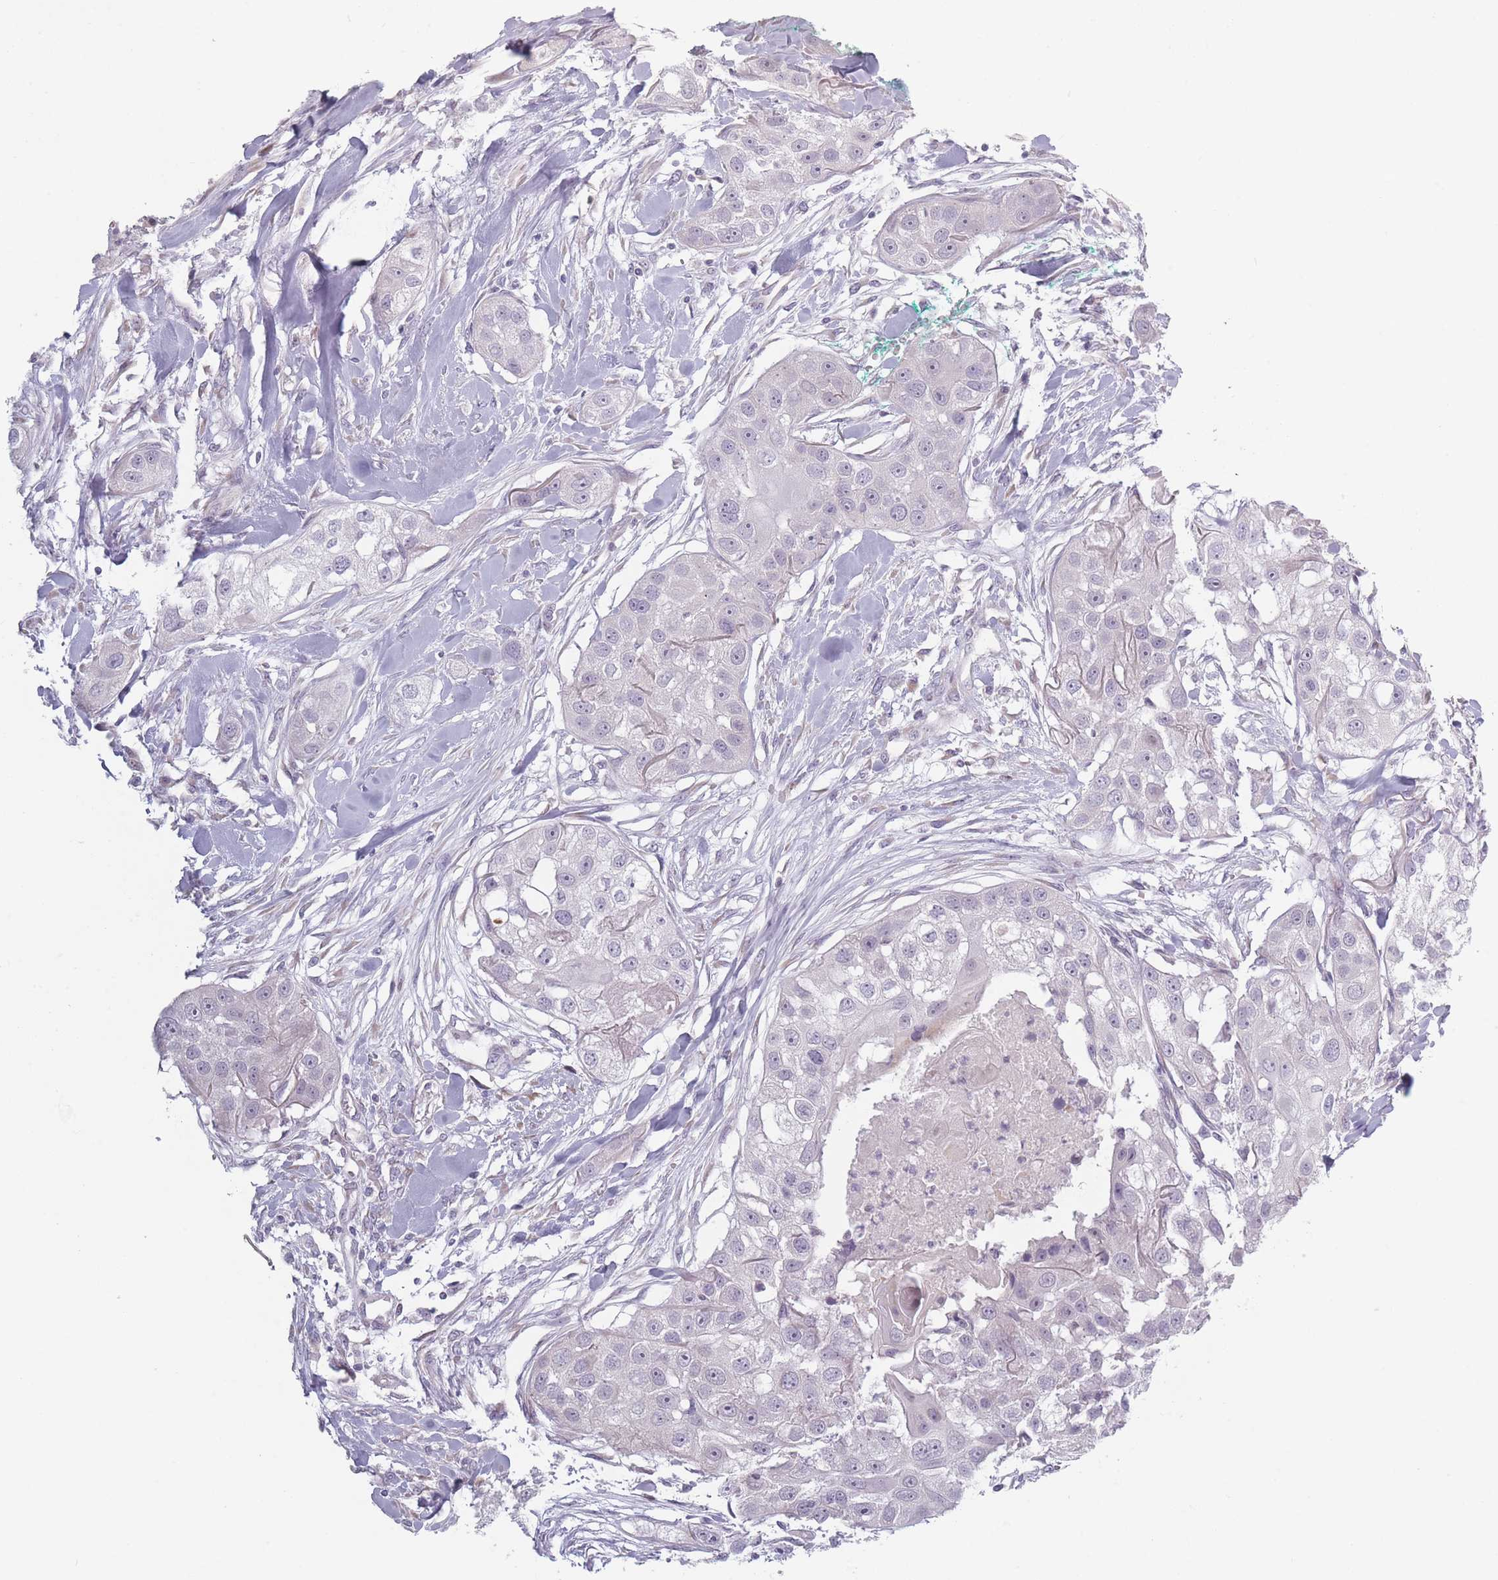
{"staining": {"intensity": "negative", "quantity": "none", "location": "none"}, "tissue": "head and neck cancer", "cell_type": "Tumor cells", "image_type": "cancer", "snomed": [{"axis": "morphology", "description": "Normal tissue, NOS"}, {"axis": "morphology", "description": "Squamous cell carcinoma, NOS"}, {"axis": "topography", "description": "Skeletal muscle"}, {"axis": "topography", "description": "Head-Neck"}], "caption": "An immunohistochemistry photomicrograph of head and neck cancer (squamous cell carcinoma) is shown. There is no staining in tumor cells of head and neck cancer (squamous cell carcinoma).", "gene": "RASL10B", "patient": {"sex": "male", "age": 51}}